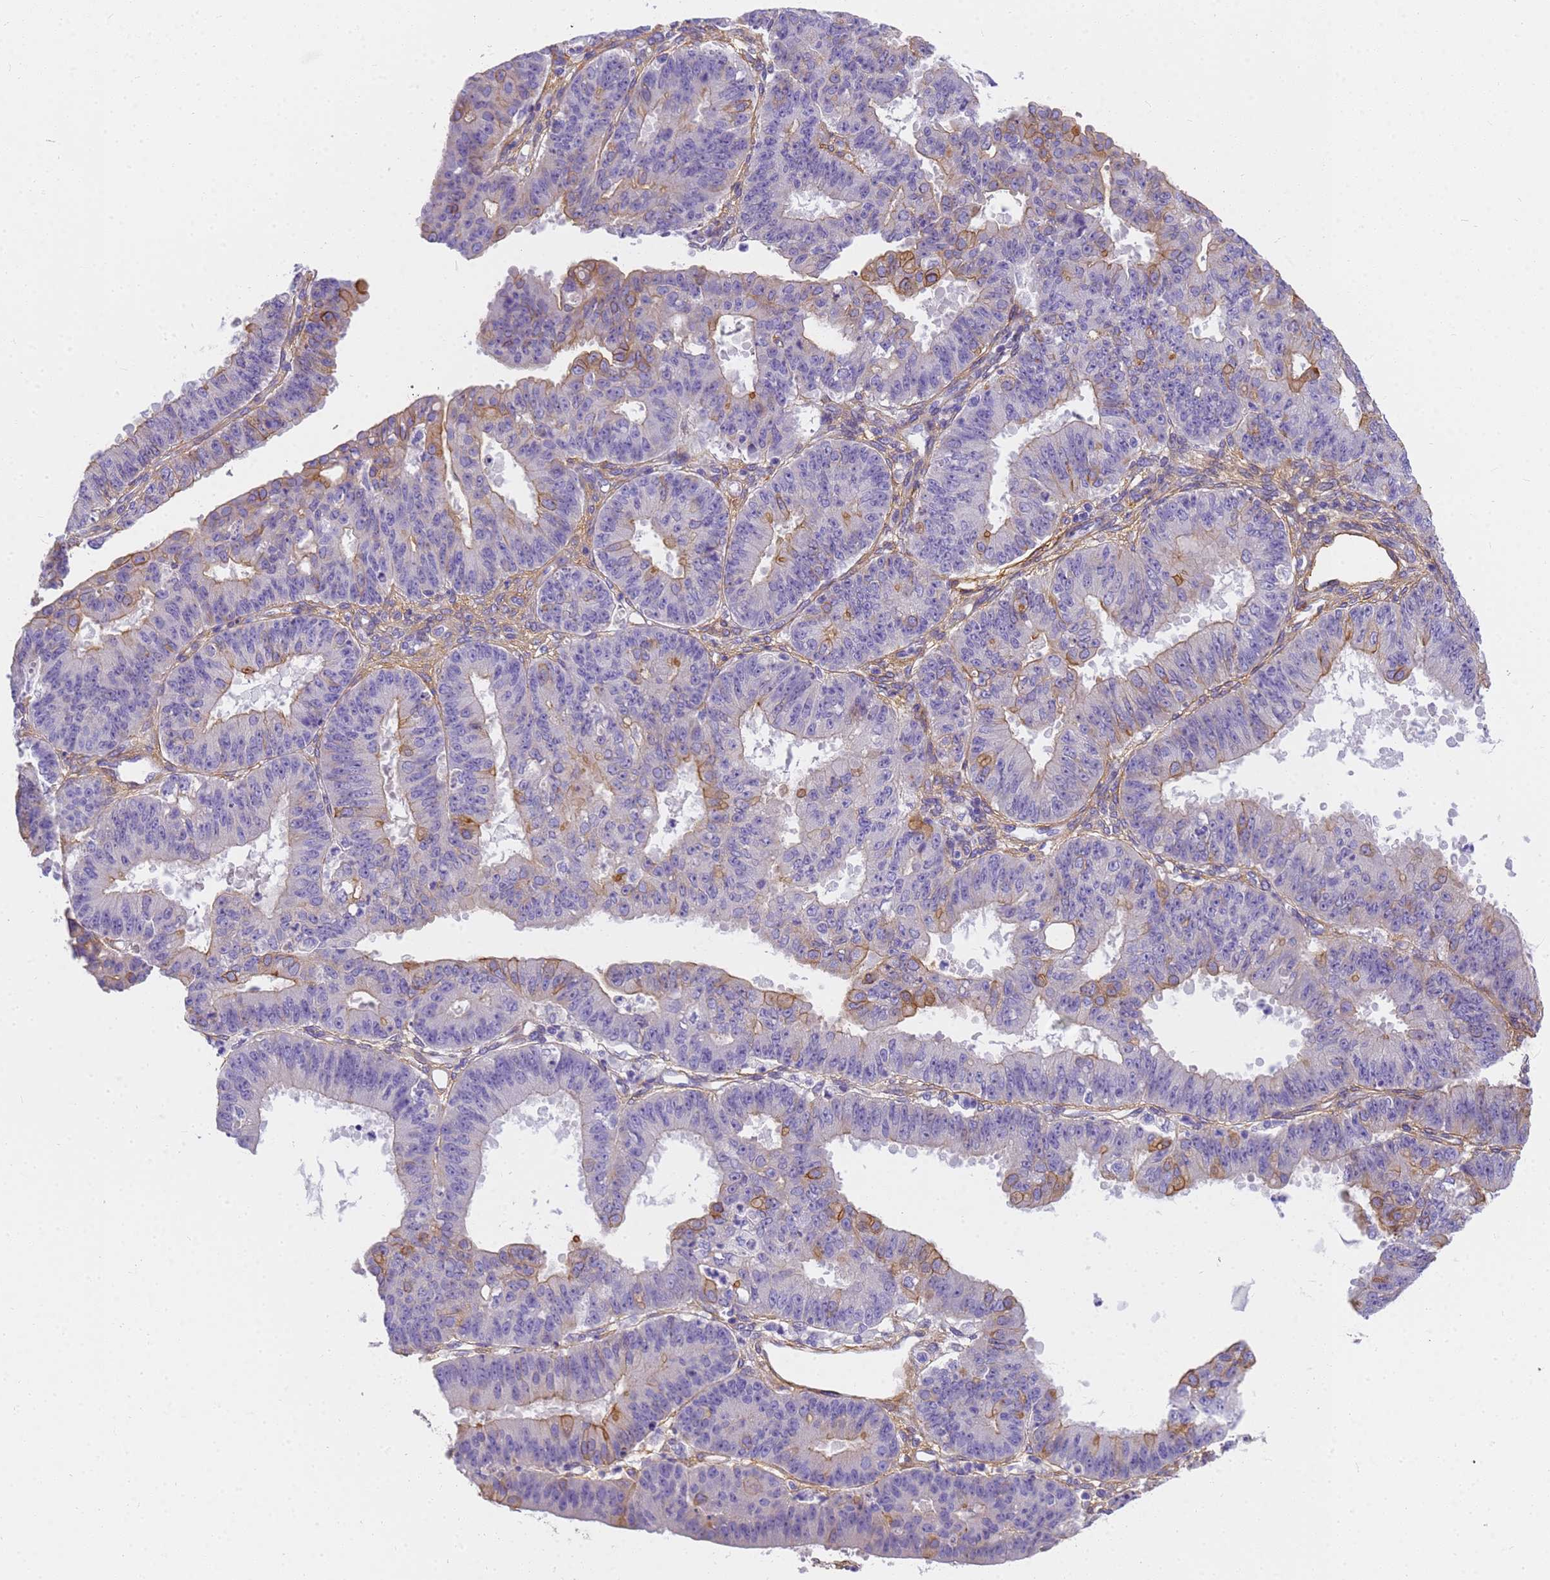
{"staining": {"intensity": "moderate", "quantity": "25%-75%", "location": "cytoplasmic/membranous"}, "tissue": "ovarian cancer", "cell_type": "Tumor cells", "image_type": "cancer", "snomed": [{"axis": "morphology", "description": "Carcinoma, endometroid"}, {"axis": "topography", "description": "Appendix"}, {"axis": "topography", "description": "Ovary"}], "caption": "A brown stain labels moderate cytoplasmic/membranous positivity of a protein in ovarian cancer (endometroid carcinoma) tumor cells.", "gene": "MVB12A", "patient": {"sex": "female", "age": 42}}